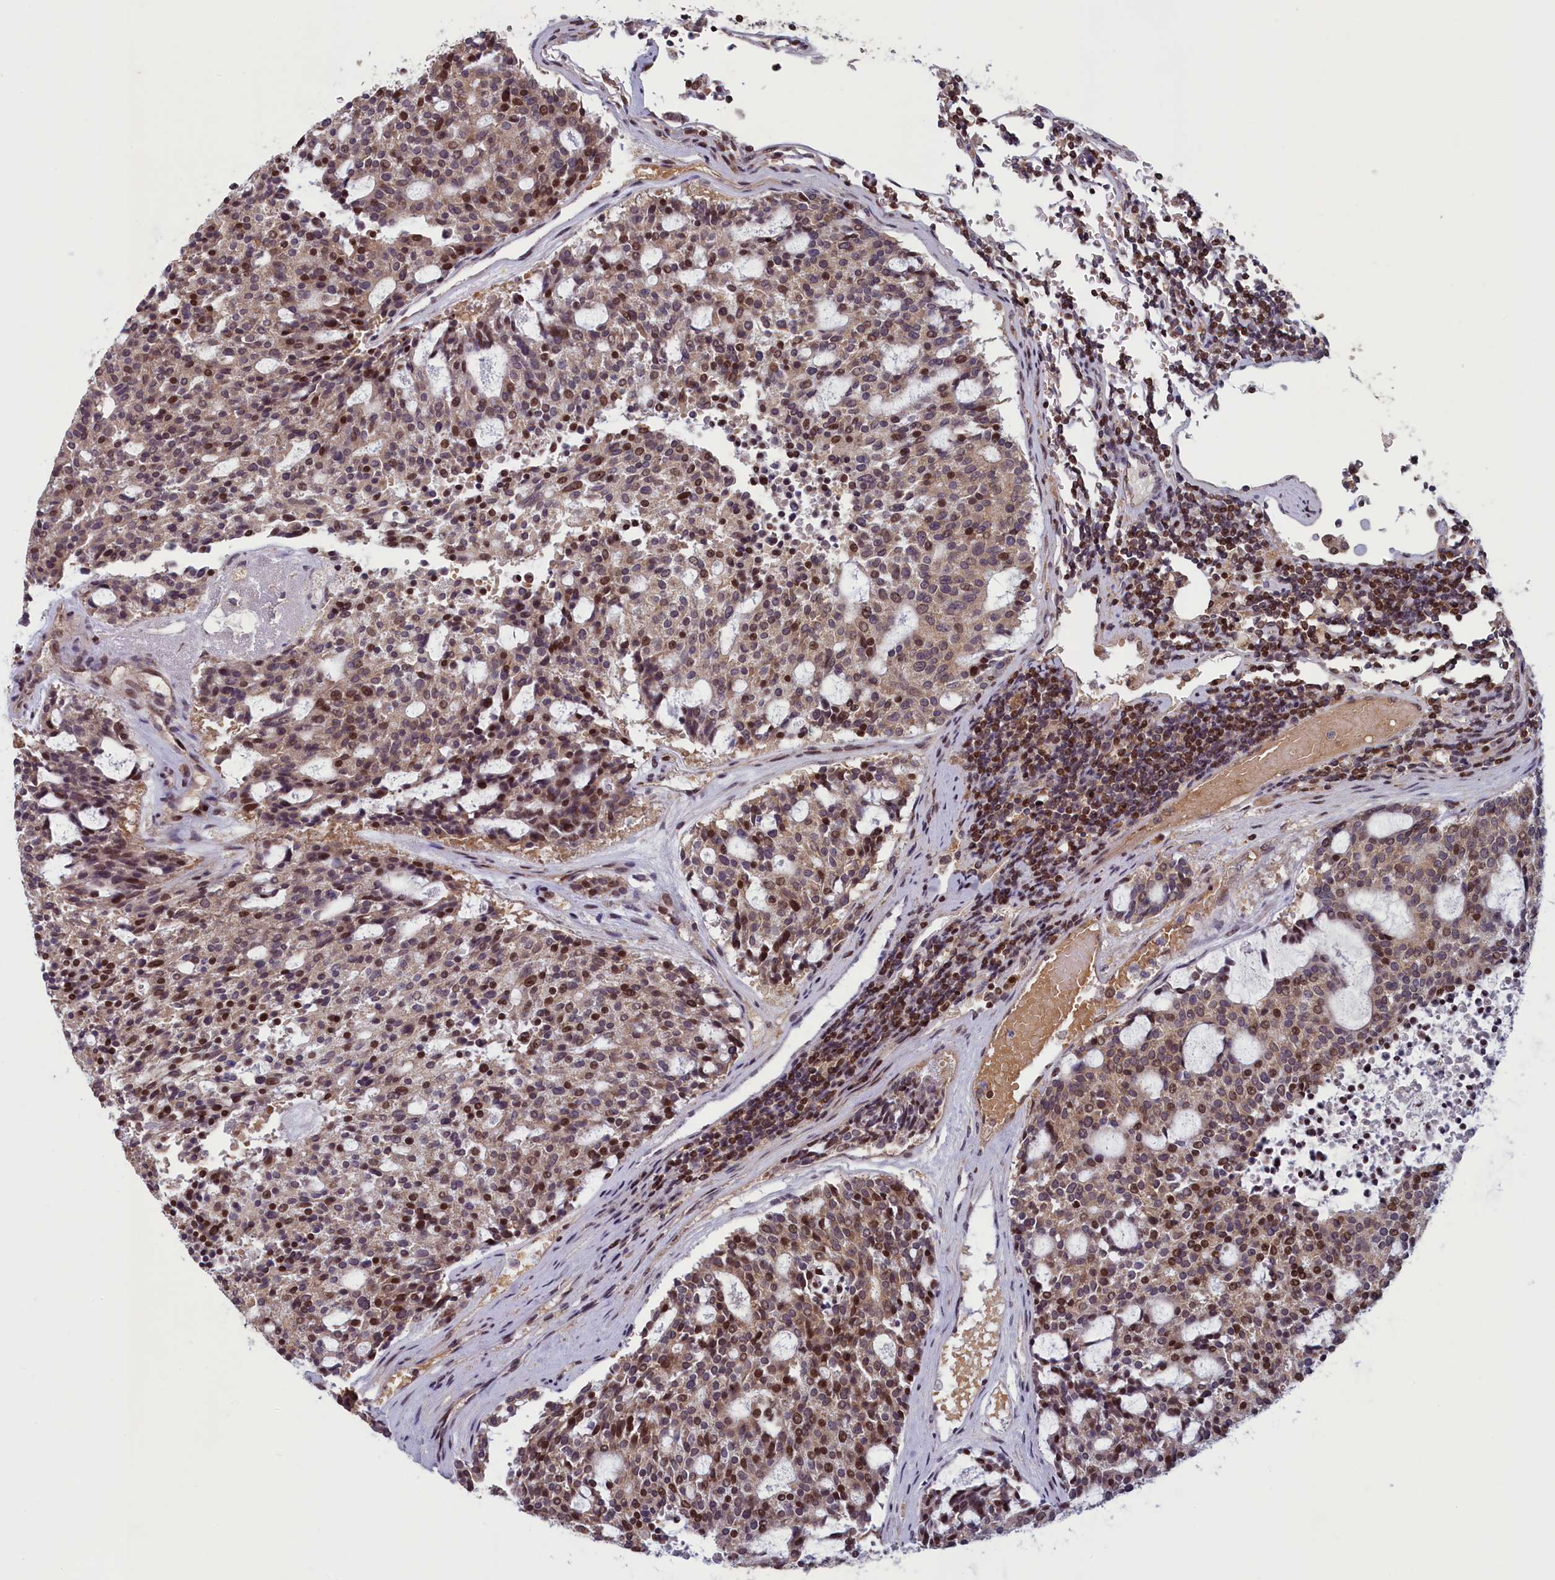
{"staining": {"intensity": "moderate", "quantity": "25%-75%", "location": "nuclear"}, "tissue": "carcinoid", "cell_type": "Tumor cells", "image_type": "cancer", "snomed": [{"axis": "morphology", "description": "Carcinoid, malignant, NOS"}, {"axis": "topography", "description": "Pancreas"}], "caption": "Tumor cells demonstrate medium levels of moderate nuclear positivity in about 25%-75% of cells in malignant carcinoid.", "gene": "NUBP1", "patient": {"sex": "female", "age": 54}}